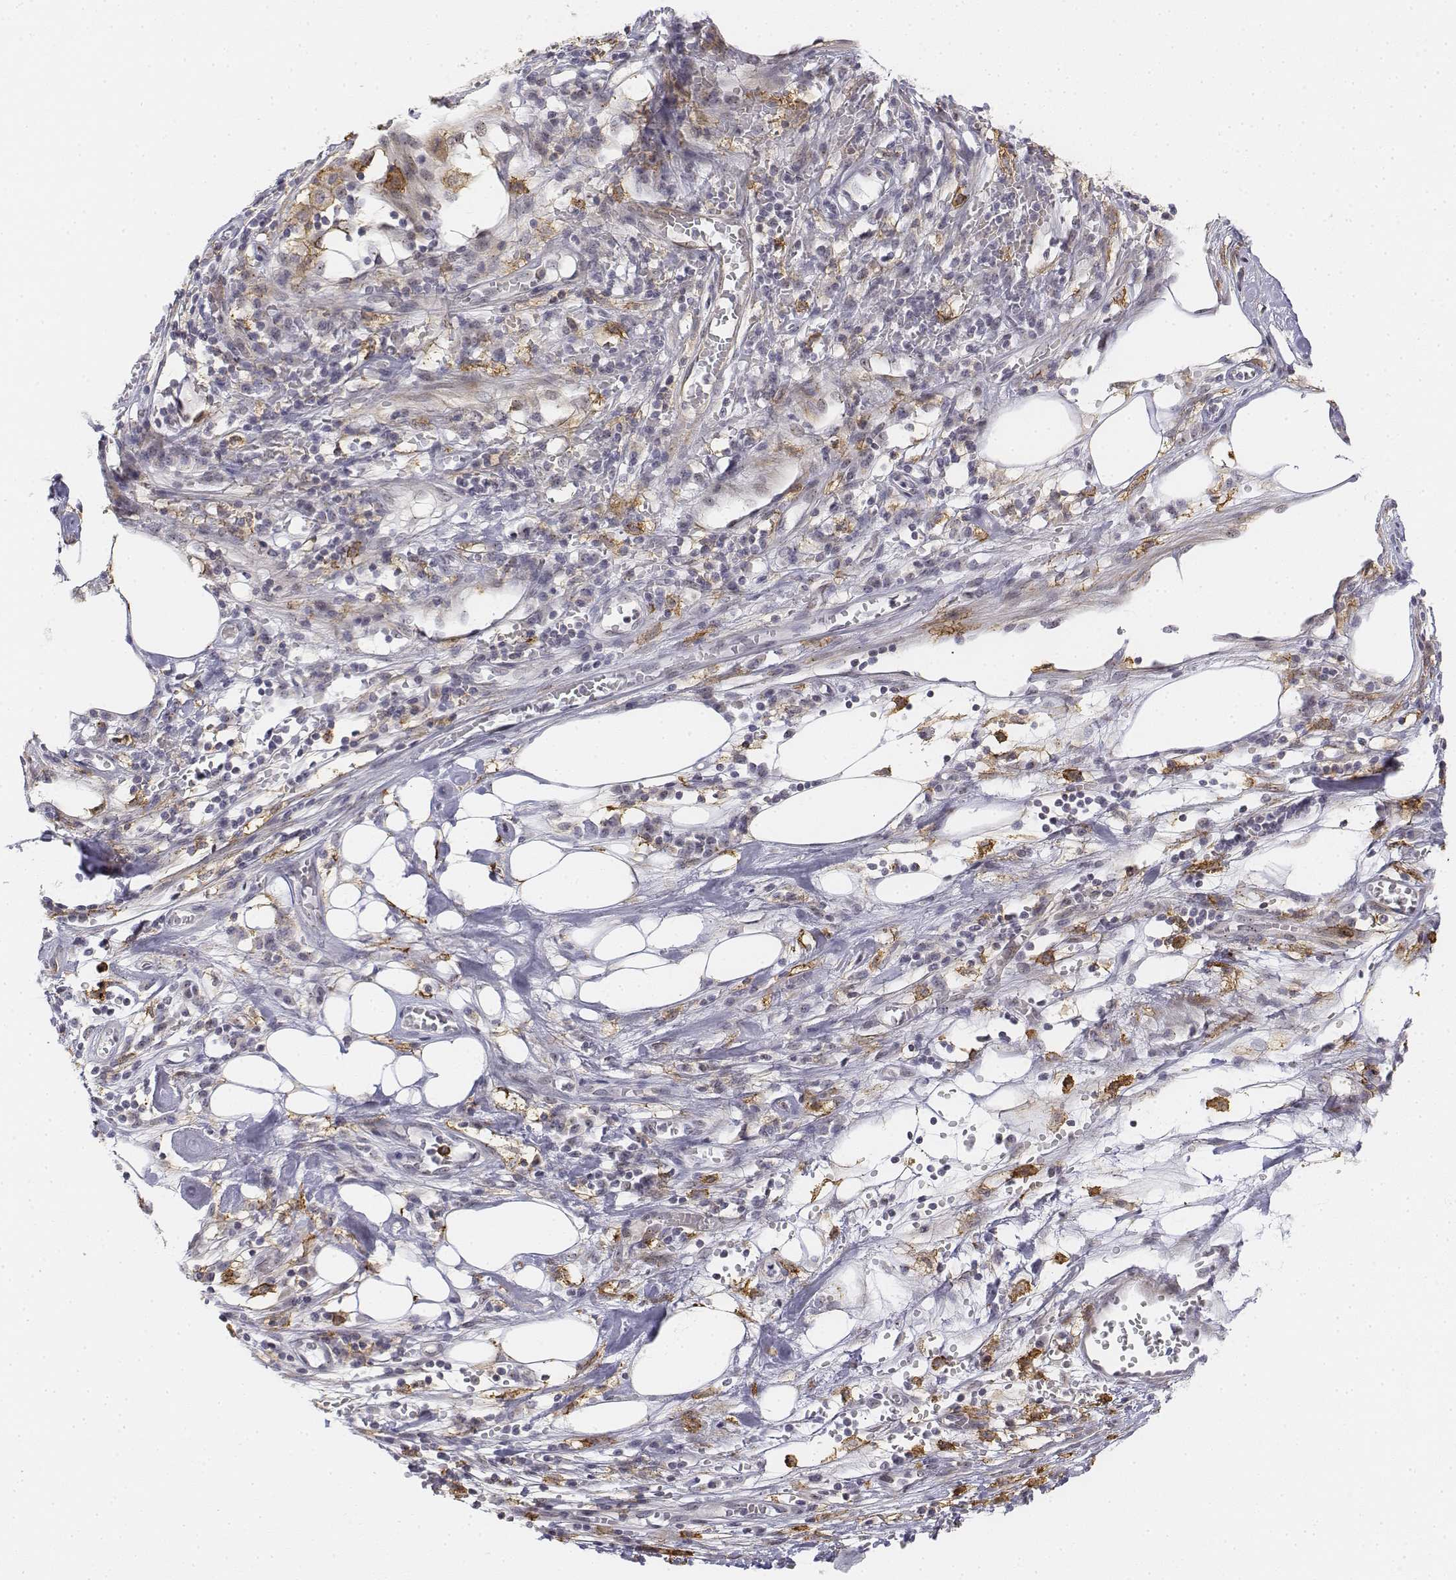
{"staining": {"intensity": "negative", "quantity": "none", "location": "none"}, "tissue": "melanoma", "cell_type": "Tumor cells", "image_type": "cancer", "snomed": [{"axis": "morphology", "description": "Malignant melanoma, Metastatic site"}, {"axis": "topography", "description": "Lymph node"}], "caption": "This is an immunohistochemistry photomicrograph of human malignant melanoma (metastatic site). There is no staining in tumor cells.", "gene": "CD14", "patient": {"sex": "female", "age": 64}}